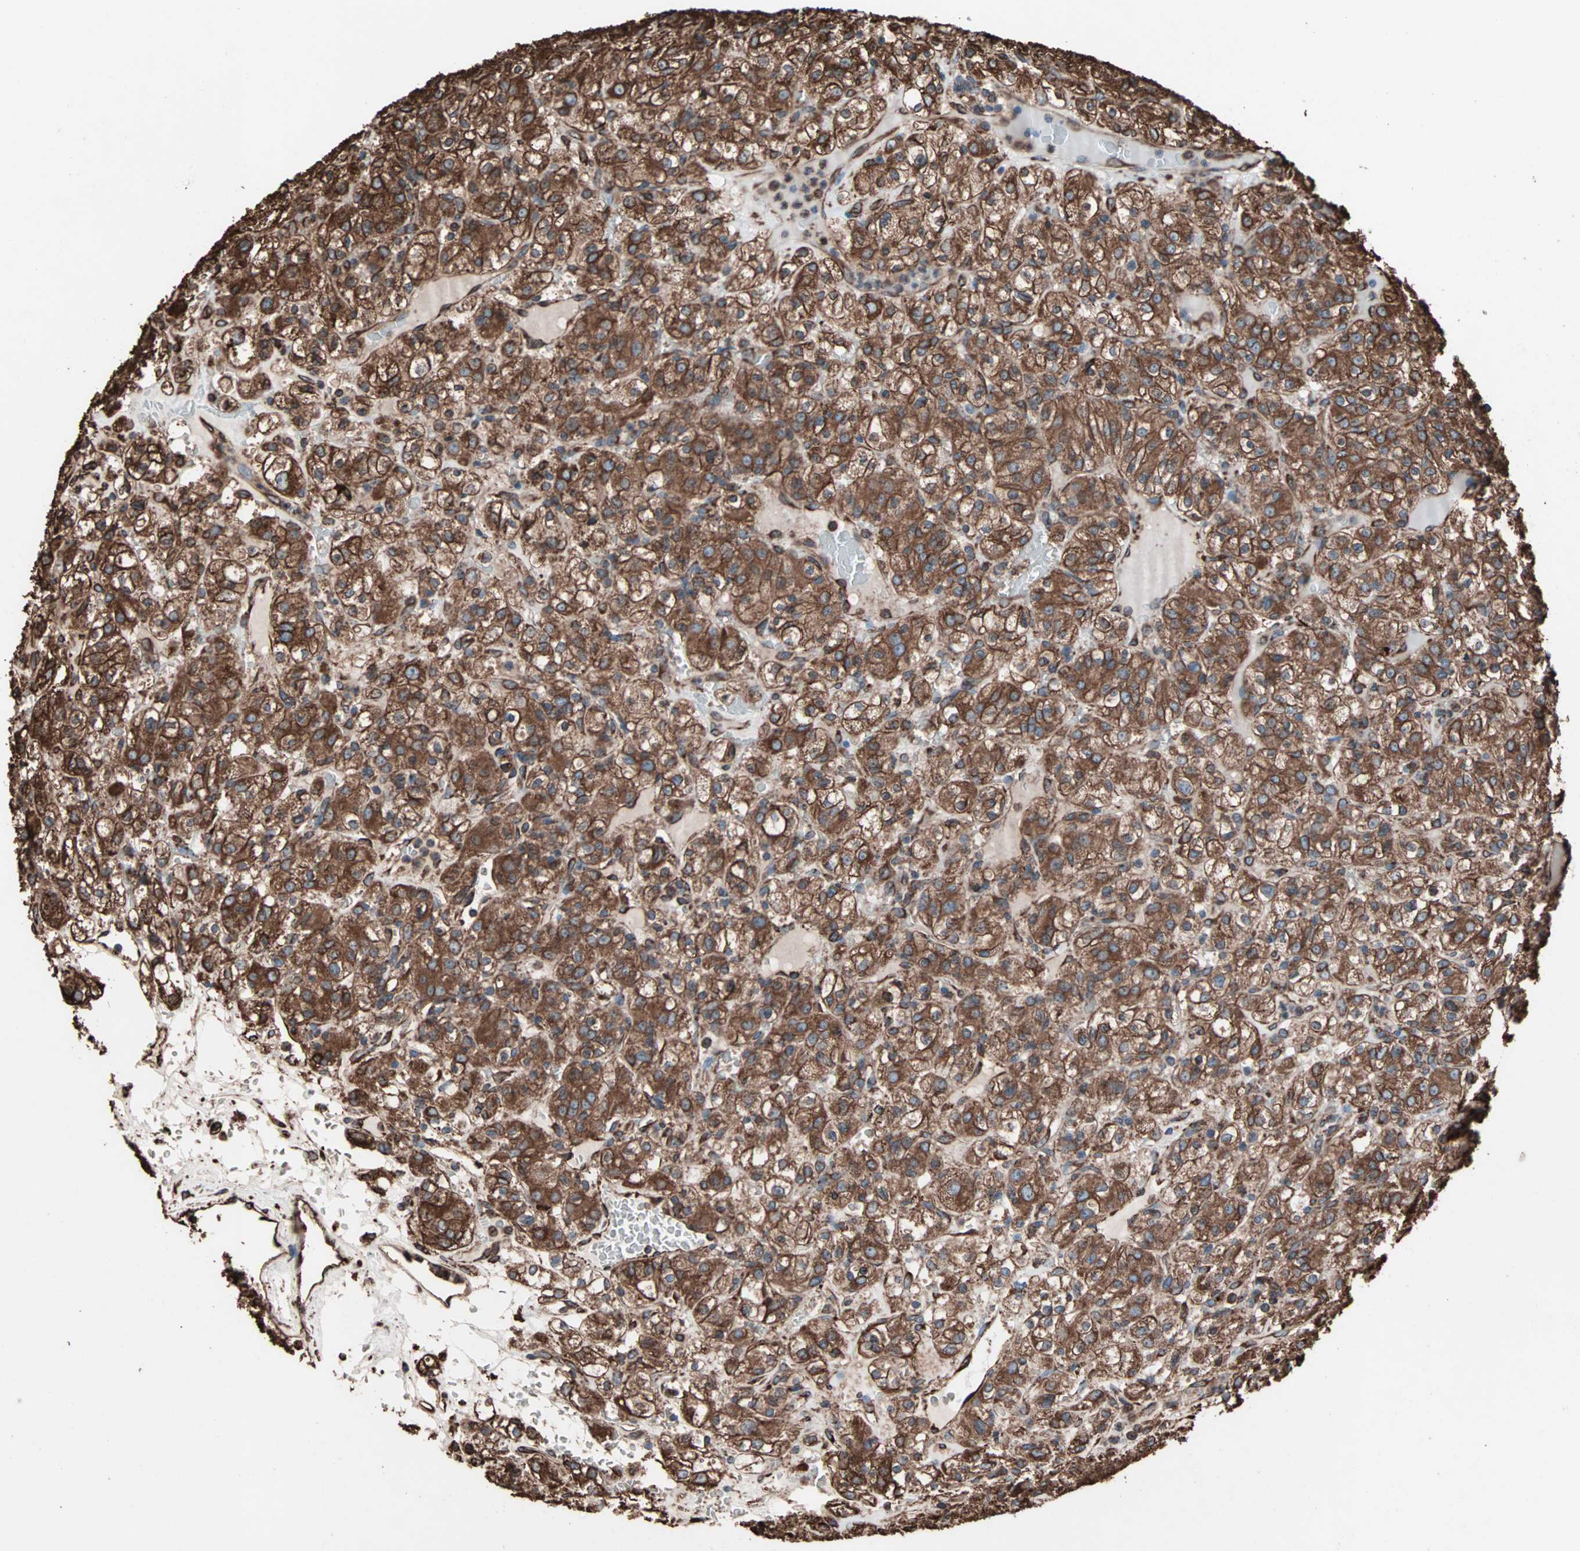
{"staining": {"intensity": "strong", "quantity": ">75%", "location": "cytoplasmic/membranous"}, "tissue": "renal cancer", "cell_type": "Tumor cells", "image_type": "cancer", "snomed": [{"axis": "morphology", "description": "Normal tissue, NOS"}, {"axis": "morphology", "description": "Adenocarcinoma, NOS"}, {"axis": "topography", "description": "Kidney"}], "caption": "High-power microscopy captured an IHC micrograph of renal adenocarcinoma, revealing strong cytoplasmic/membranous positivity in approximately >75% of tumor cells.", "gene": "HSP90B1", "patient": {"sex": "female", "age": 72}}